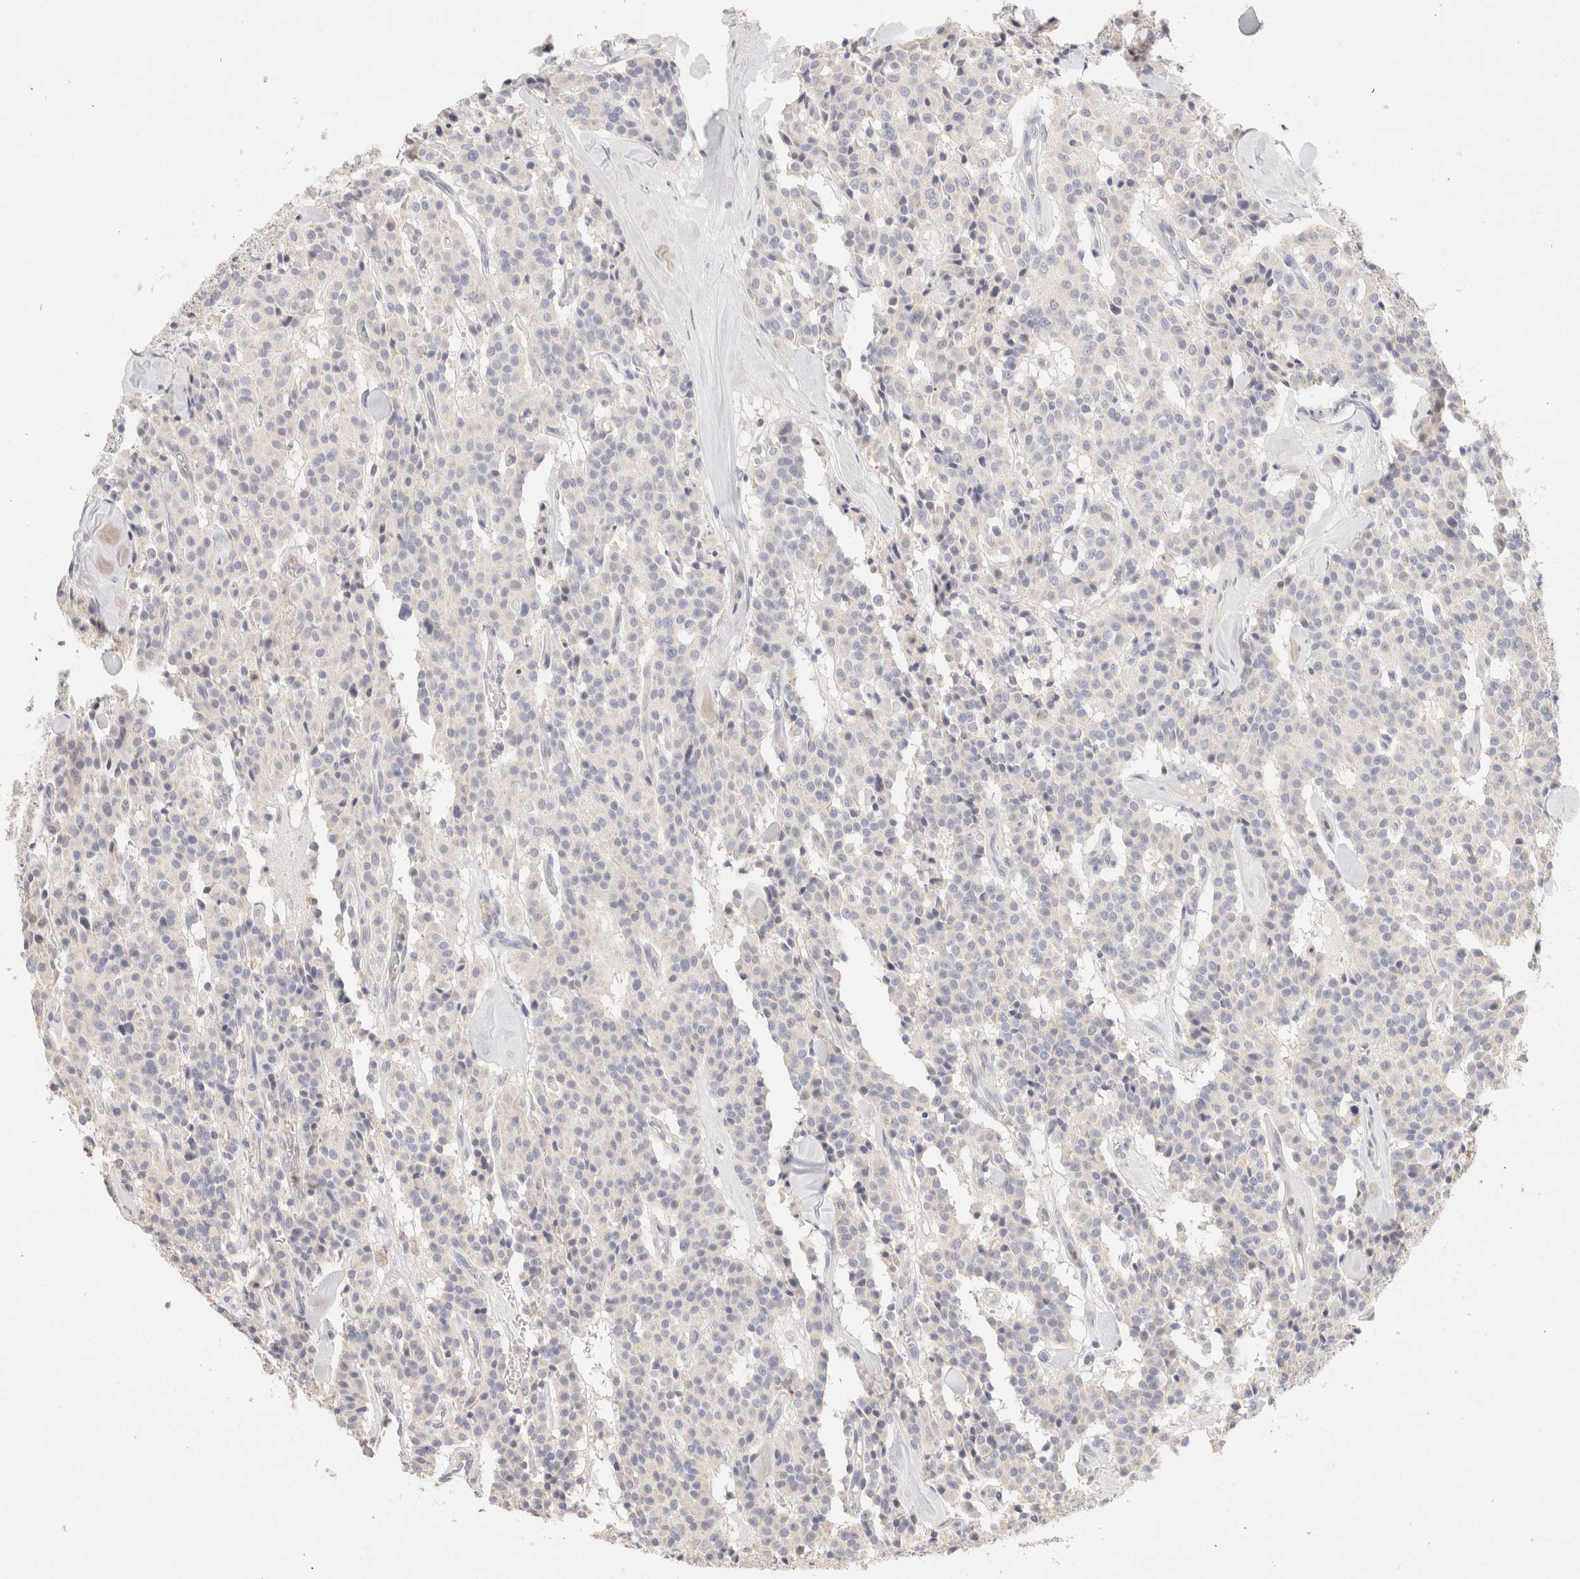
{"staining": {"intensity": "negative", "quantity": "none", "location": "none"}, "tissue": "carcinoid", "cell_type": "Tumor cells", "image_type": "cancer", "snomed": [{"axis": "morphology", "description": "Carcinoid, malignant, NOS"}, {"axis": "topography", "description": "Lung"}], "caption": "Immunohistochemistry of carcinoid (malignant) exhibits no staining in tumor cells. (DAB (3,3'-diaminobenzidine) immunohistochemistry (IHC) with hematoxylin counter stain).", "gene": "SCGB2A2", "patient": {"sex": "male", "age": 30}}